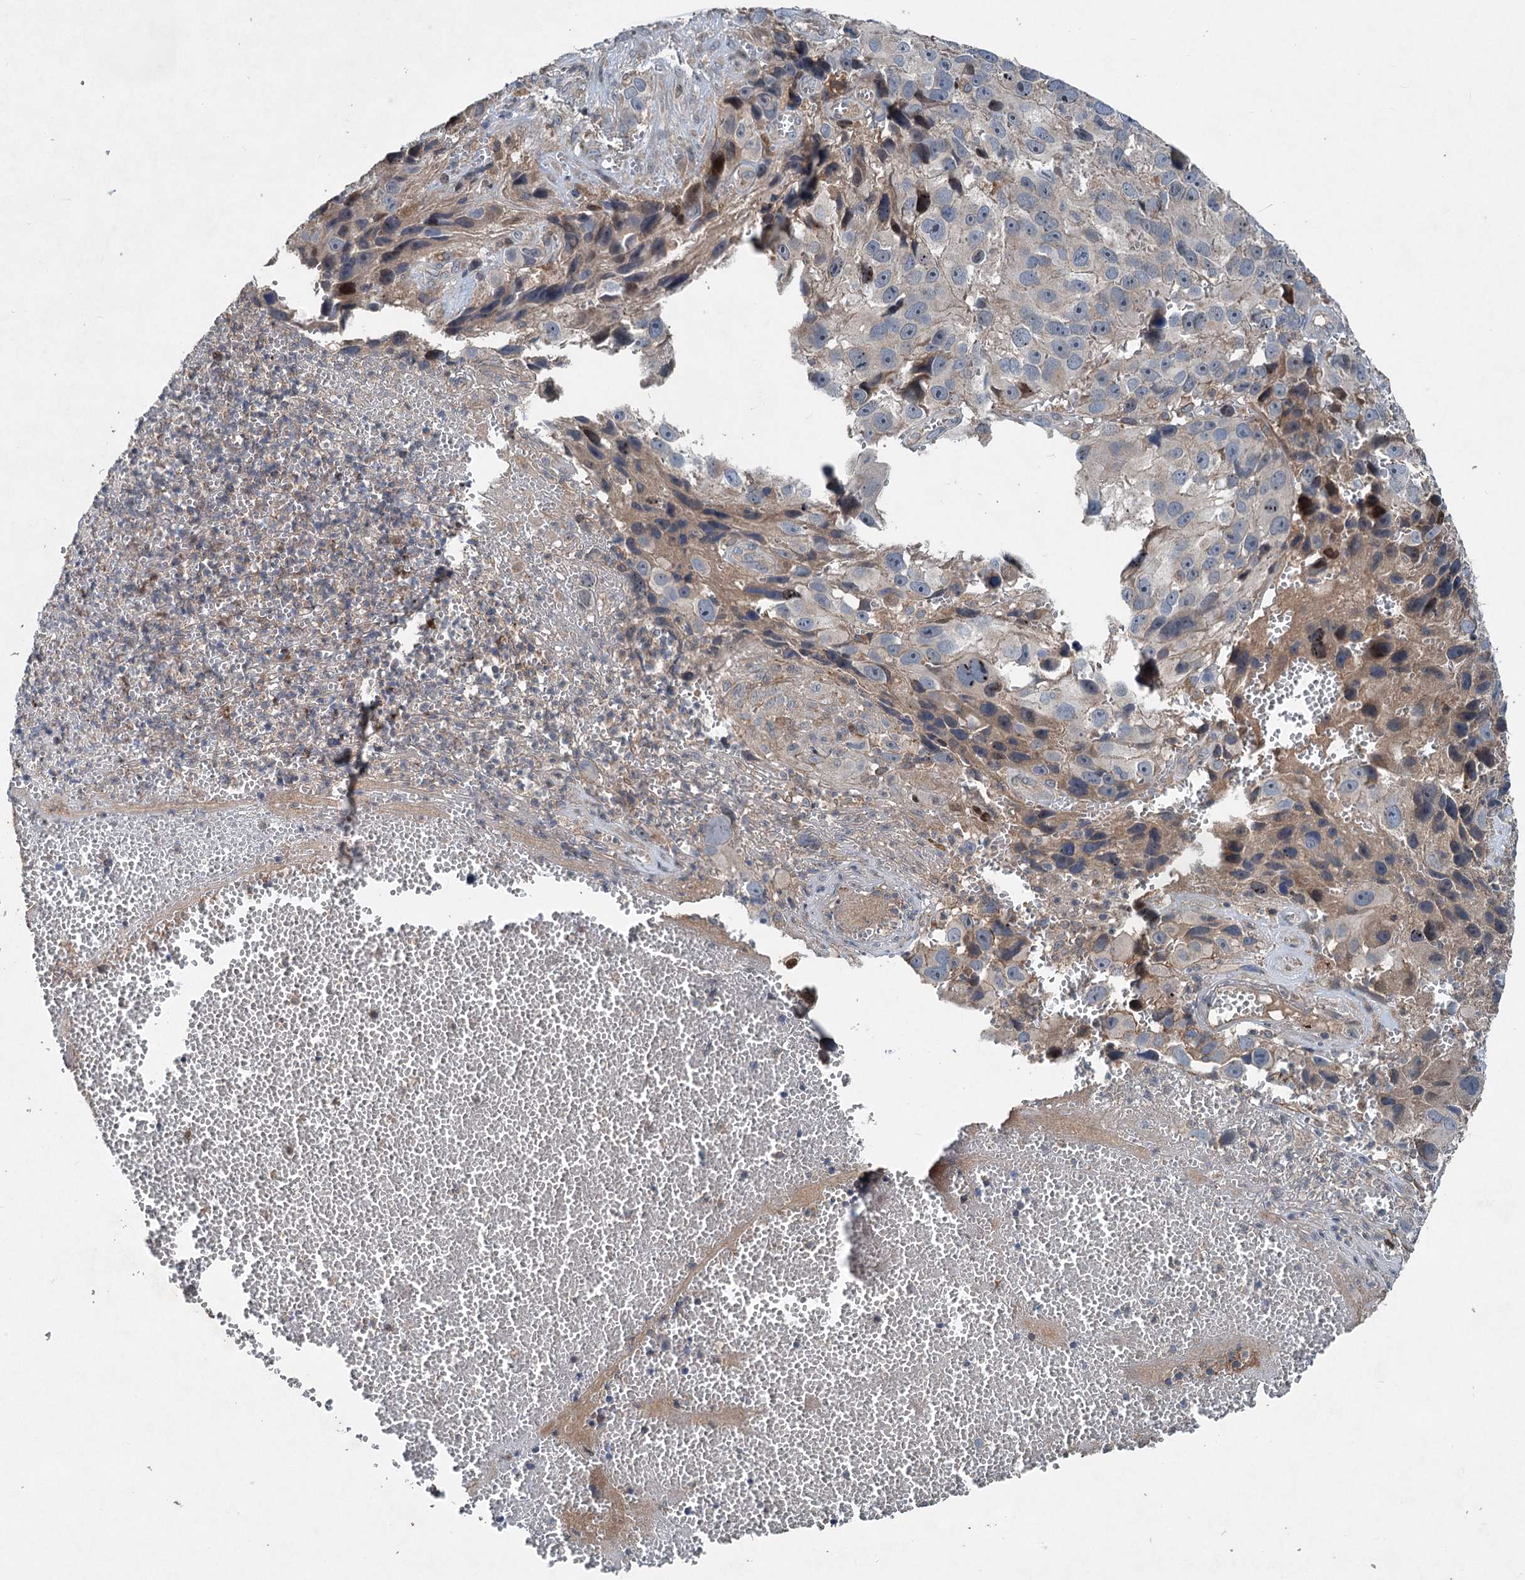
{"staining": {"intensity": "negative", "quantity": "none", "location": "none"}, "tissue": "melanoma", "cell_type": "Tumor cells", "image_type": "cancer", "snomed": [{"axis": "morphology", "description": "Malignant melanoma, NOS"}, {"axis": "topography", "description": "Skin"}], "caption": "Tumor cells are negative for brown protein staining in malignant melanoma.", "gene": "TAPBPL", "patient": {"sex": "male", "age": 84}}